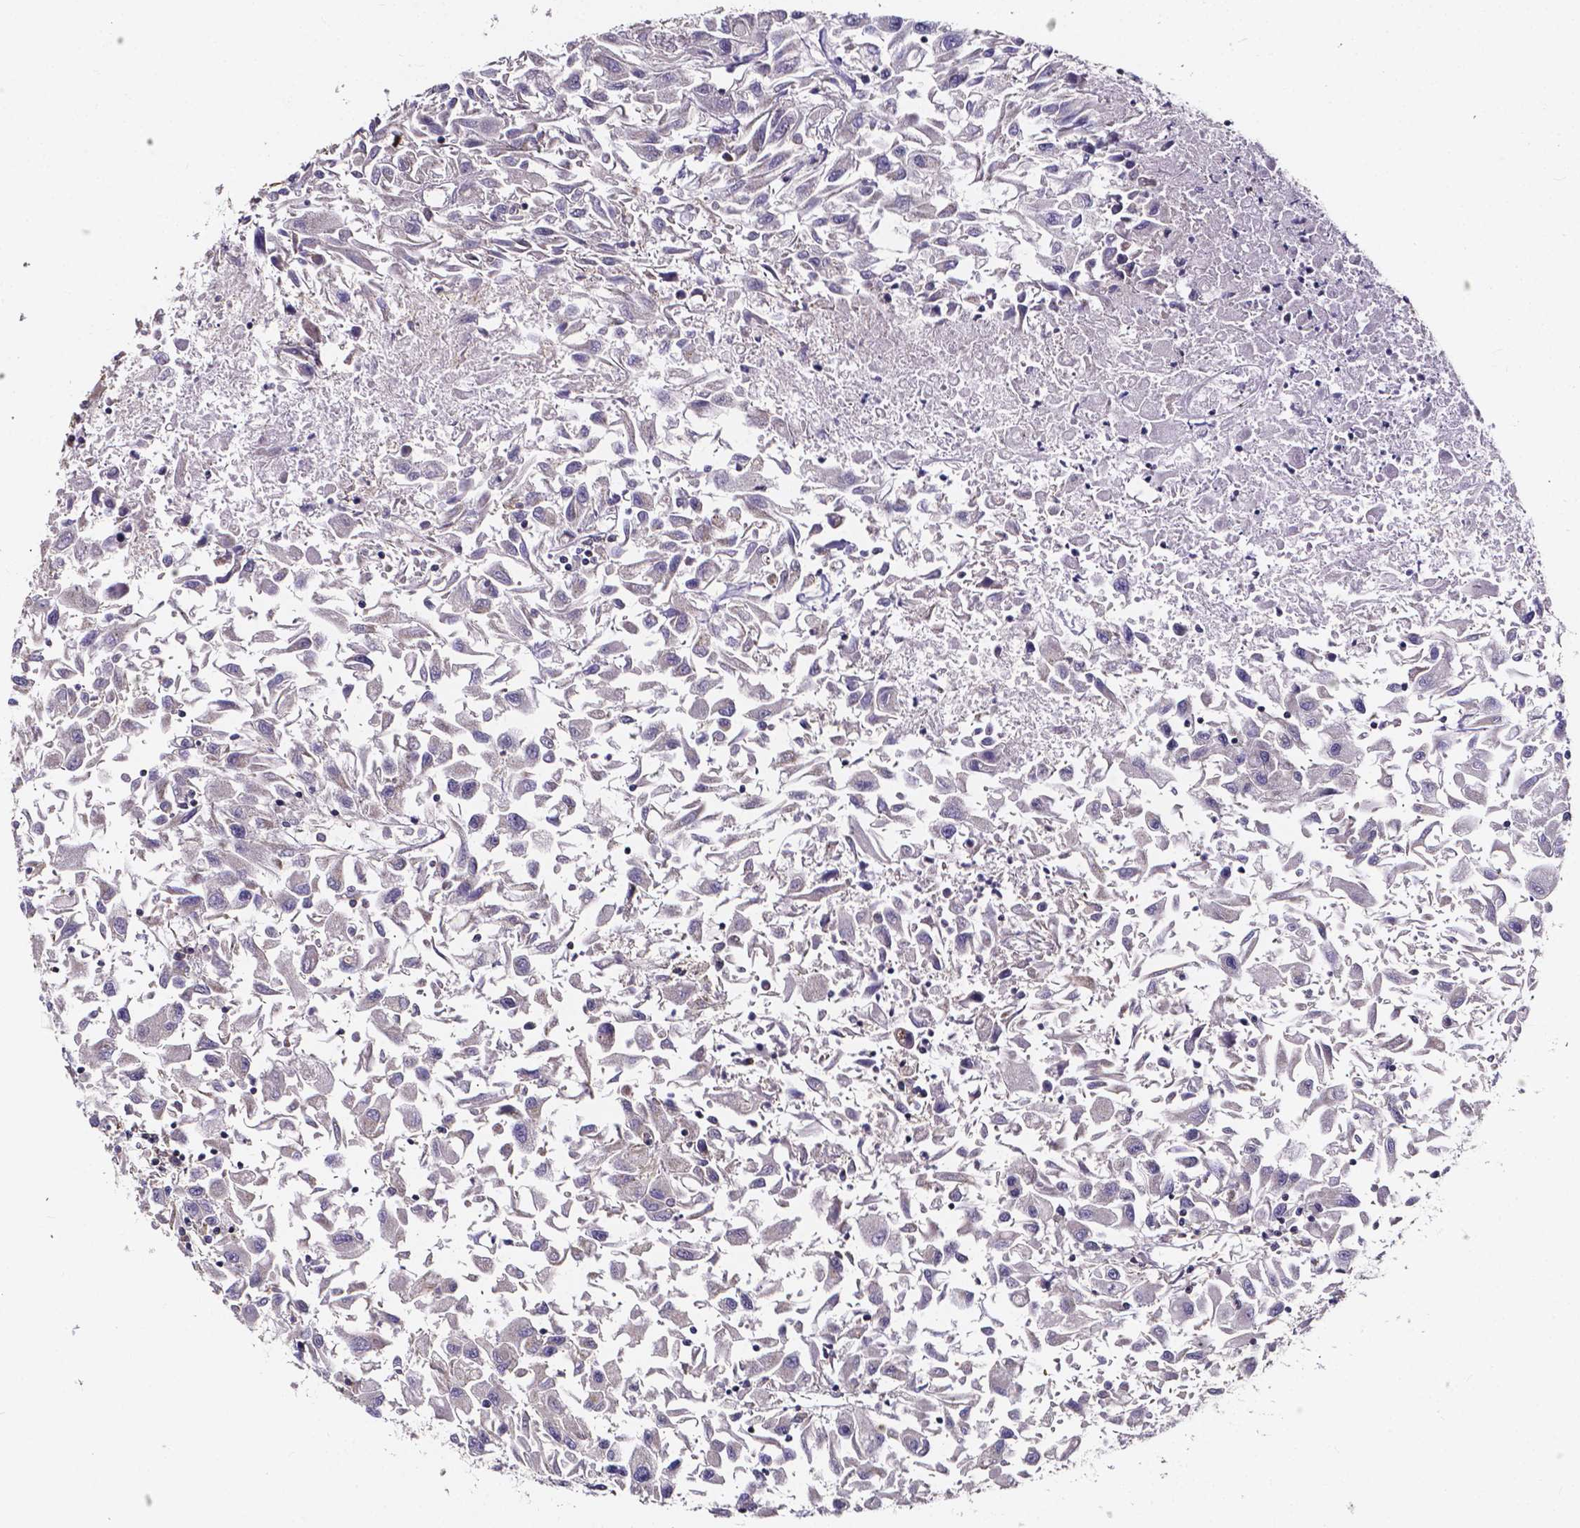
{"staining": {"intensity": "negative", "quantity": "none", "location": "none"}, "tissue": "renal cancer", "cell_type": "Tumor cells", "image_type": "cancer", "snomed": [{"axis": "morphology", "description": "Adenocarcinoma, NOS"}, {"axis": "topography", "description": "Kidney"}], "caption": "Histopathology image shows no protein staining in tumor cells of renal cancer tissue.", "gene": "SPOCD1", "patient": {"sex": "female", "age": 76}}